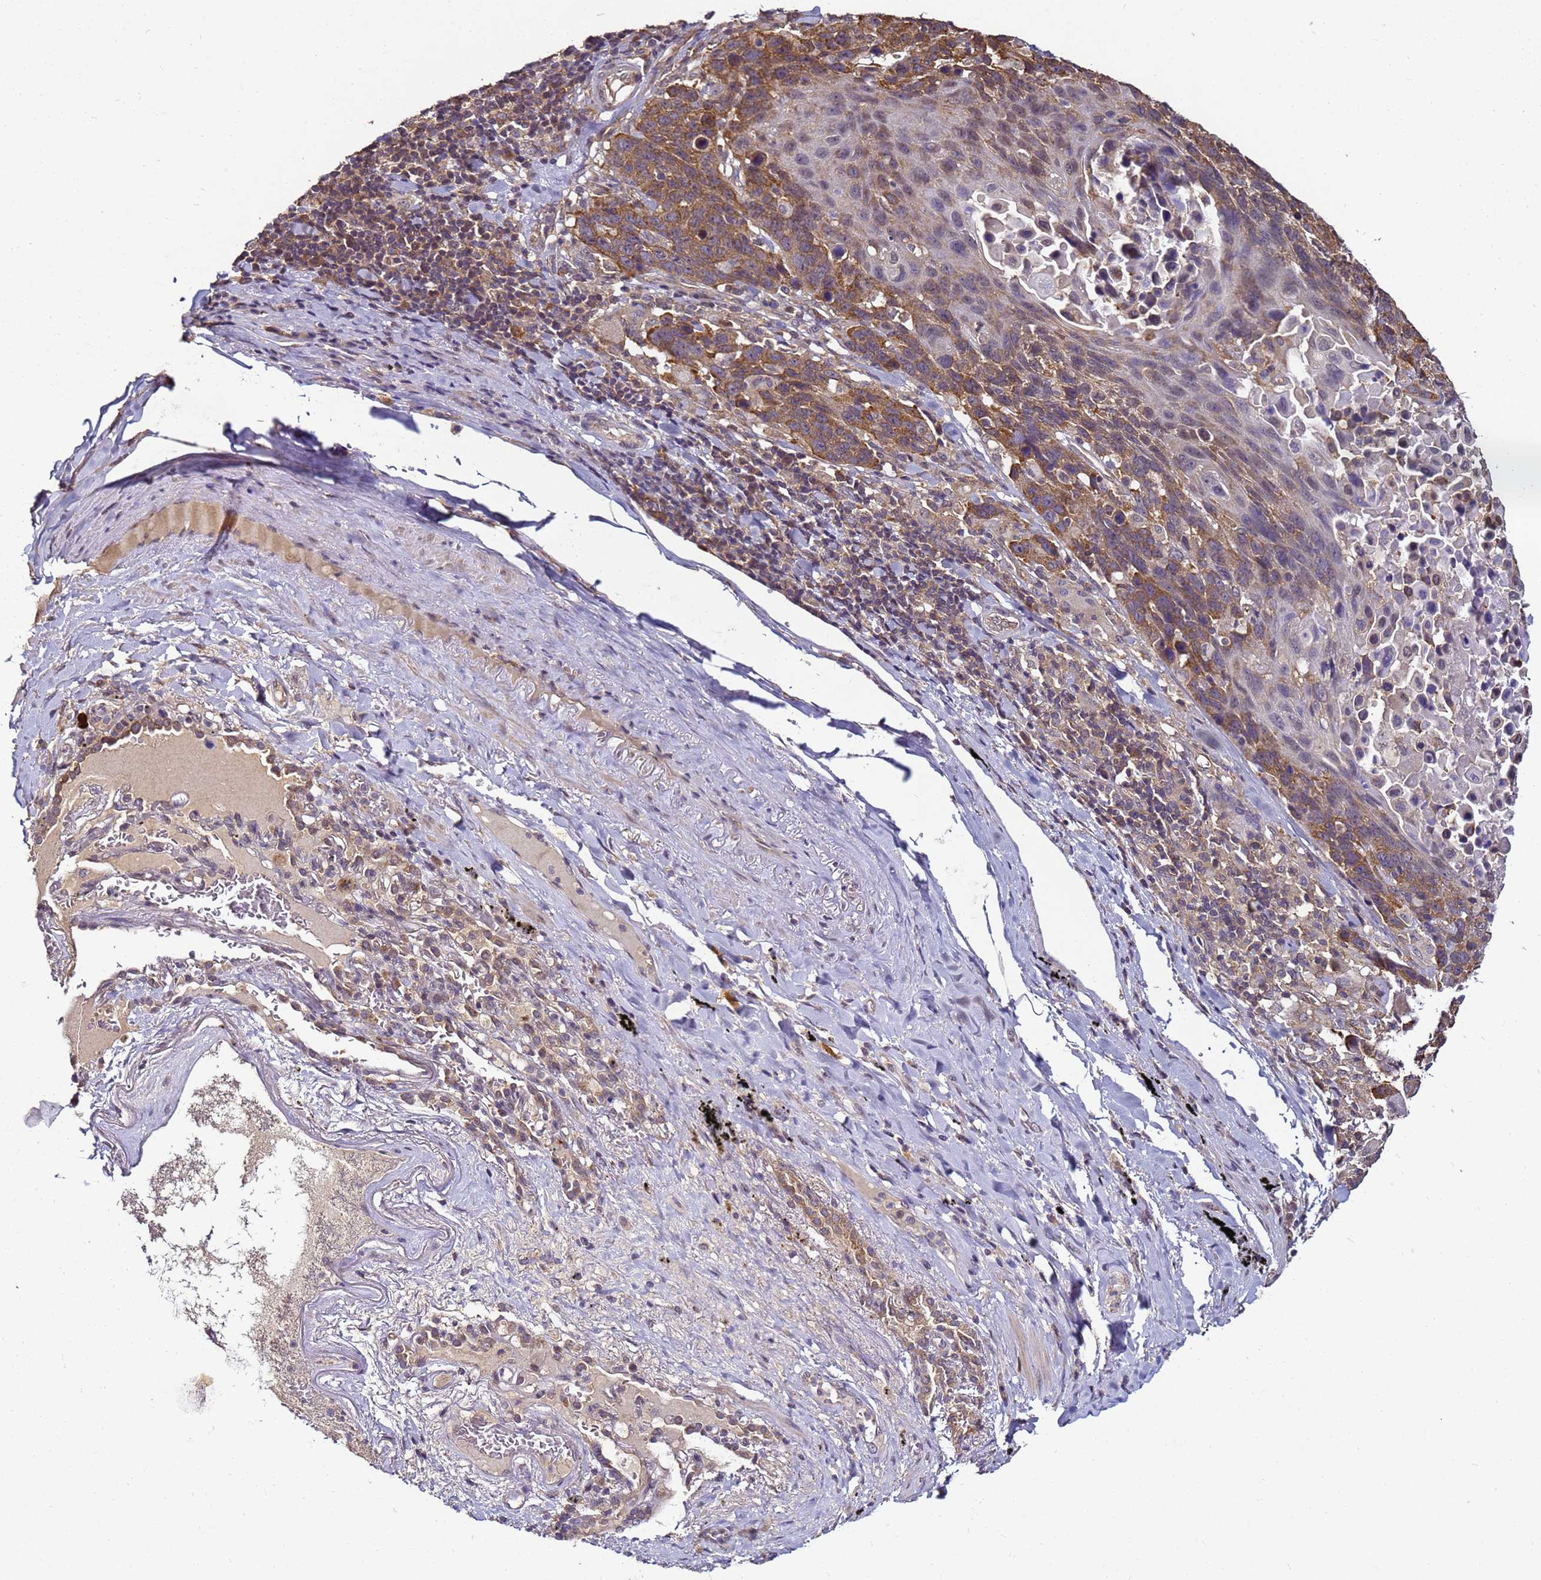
{"staining": {"intensity": "moderate", "quantity": ">75%", "location": "cytoplasmic/membranous"}, "tissue": "lung cancer", "cell_type": "Tumor cells", "image_type": "cancer", "snomed": [{"axis": "morphology", "description": "Squamous cell carcinoma, NOS"}, {"axis": "topography", "description": "Lung"}], "caption": "Tumor cells display moderate cytoplasmic/membranous positivity in approximately >75% of cells in squamous cell carcinoma (lung).", "gene": "ANKRD17", "patient": {"sex": "male", "age": 66}}